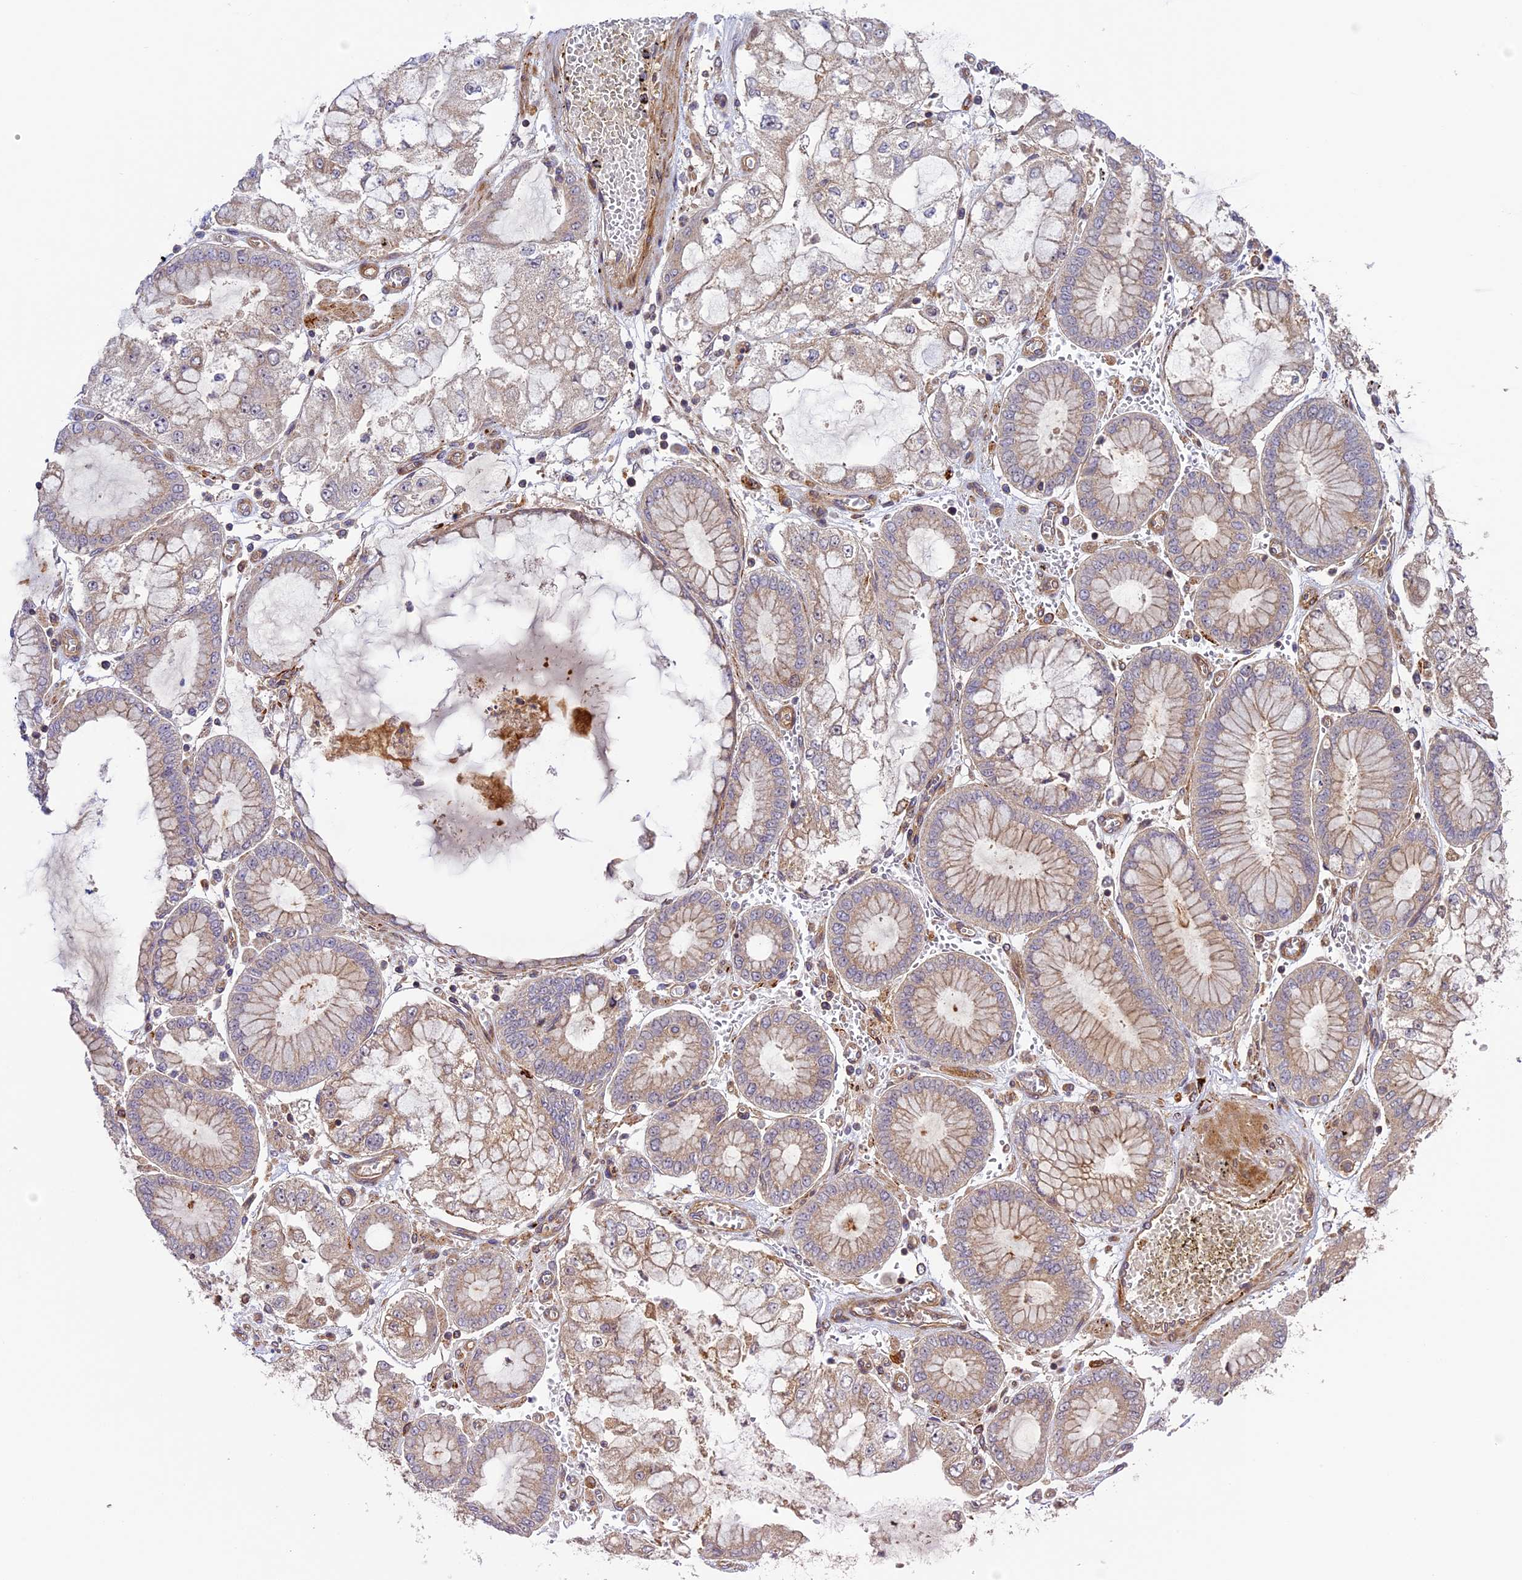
{"staining": {"intensity": "weak", "quantity": "<25%", "location": "cytoplasmic/membranous"}, "tissue": "stomach cancer", "cell_type": "Tumor cells", "image_type": "cancer", "snomed": [{"axis": "morphology", "description": "Adenocarcinoma, NOS"}, {"axis": "topography", "description": "Stomach"}], "caption": "IHC of human stomach cancer exhibits no staining in tumor cells.", "gene": "DGKH", "patient": {"sex": "male", "age": 76}}